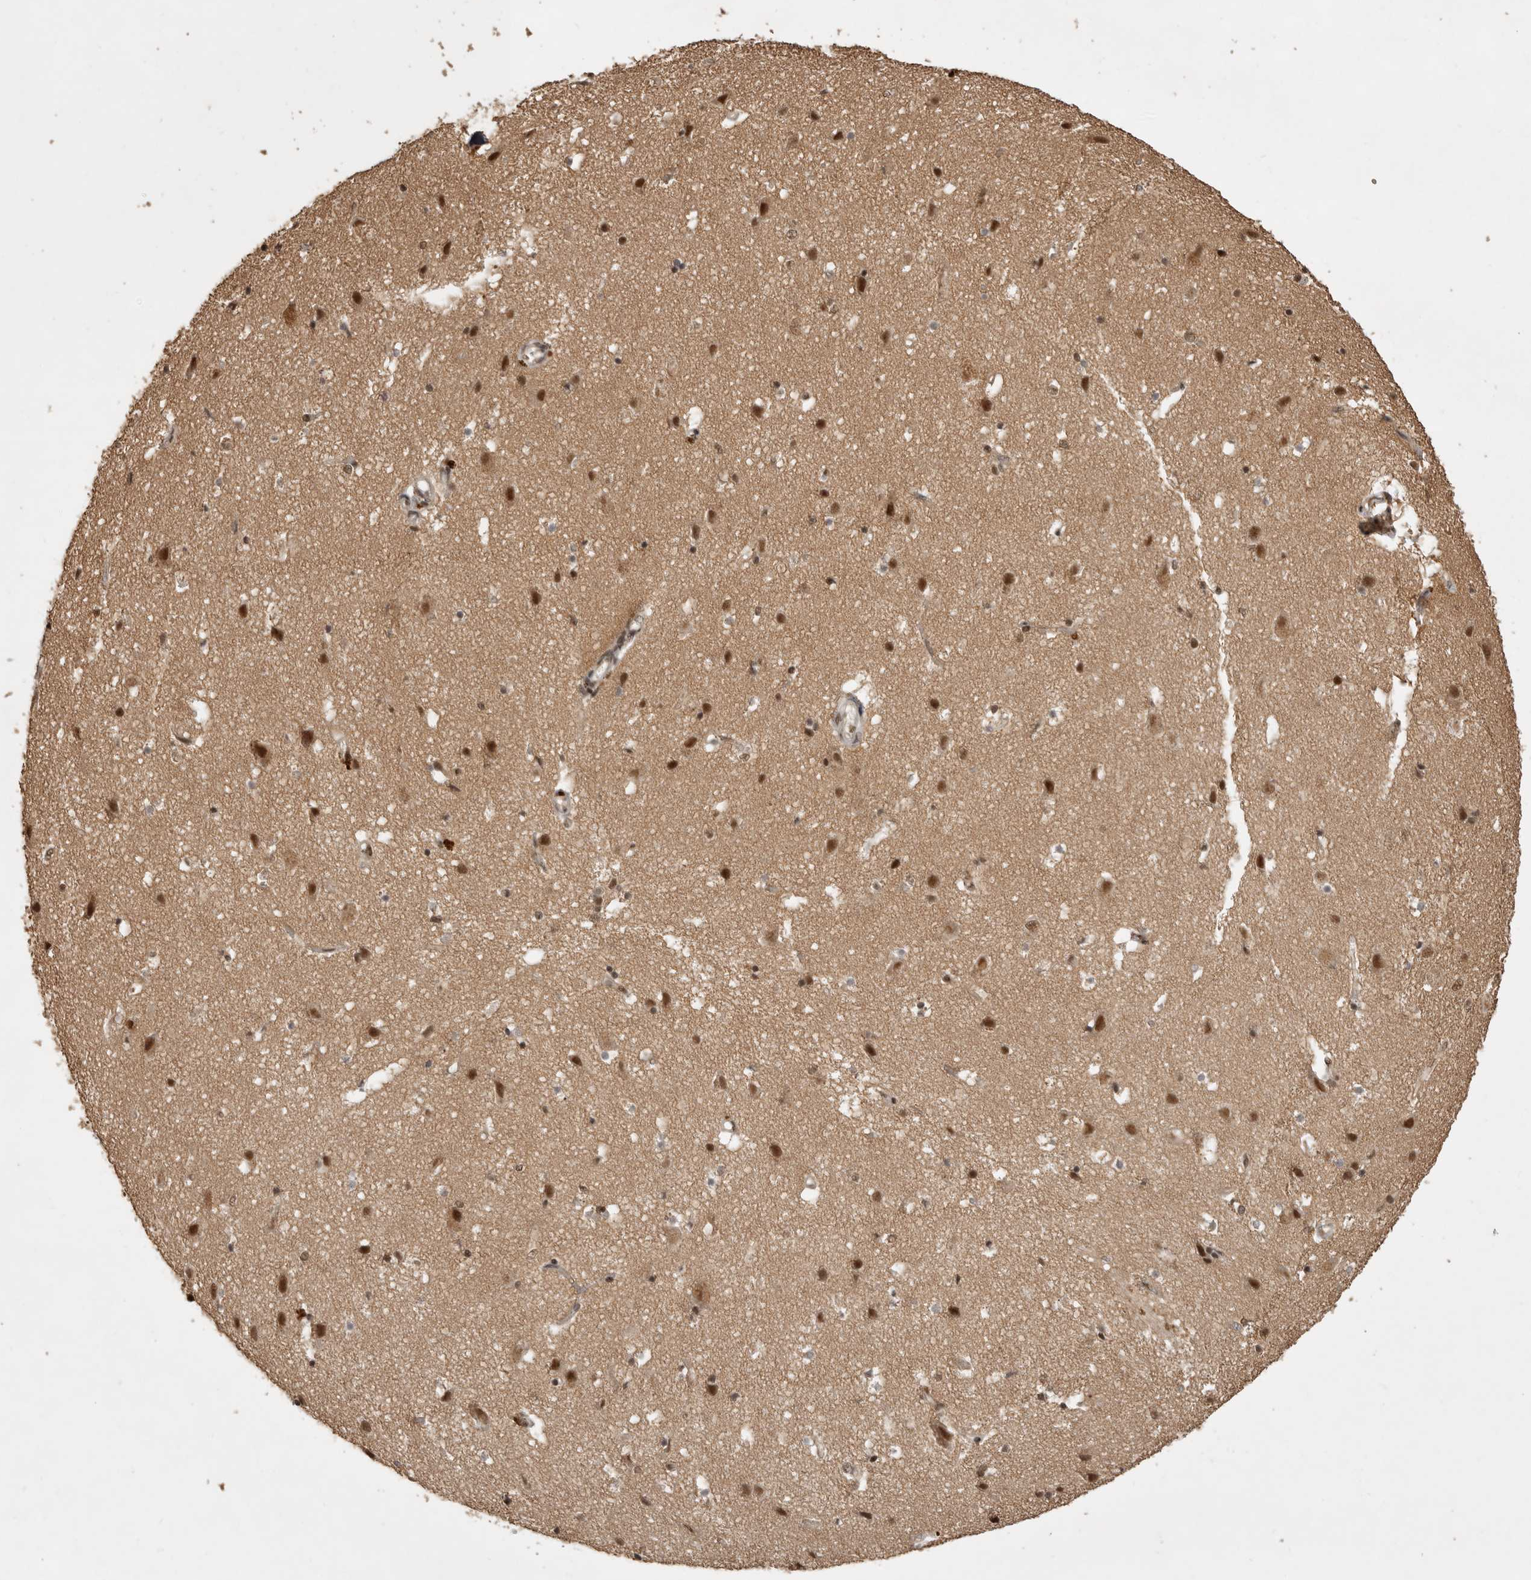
{"staining": {"intensity": "moderate", "quantity": ">75%", "location": "cytoplasmic/membranous,nuclear"}, "tissue": "cerebral cortex", "cell_type": "Endothelial cells", "image_type": "normal", "snomed": [{"axis": "morphology", "description": "Normal tissue, NOS"}, {"axis": "topography", "description": "Cerebral cortex"}], "caption": "Immunohistochemical staining of normal cerebral cortex reveals moderate cytoplasmic/membranous,nuclear protein positivity in about >75% of endothelial cells. (IHC, brightfield microscopy, high magnification).", "gene": "CBLL1", "patient": {"sex": "male", "age": 54}}